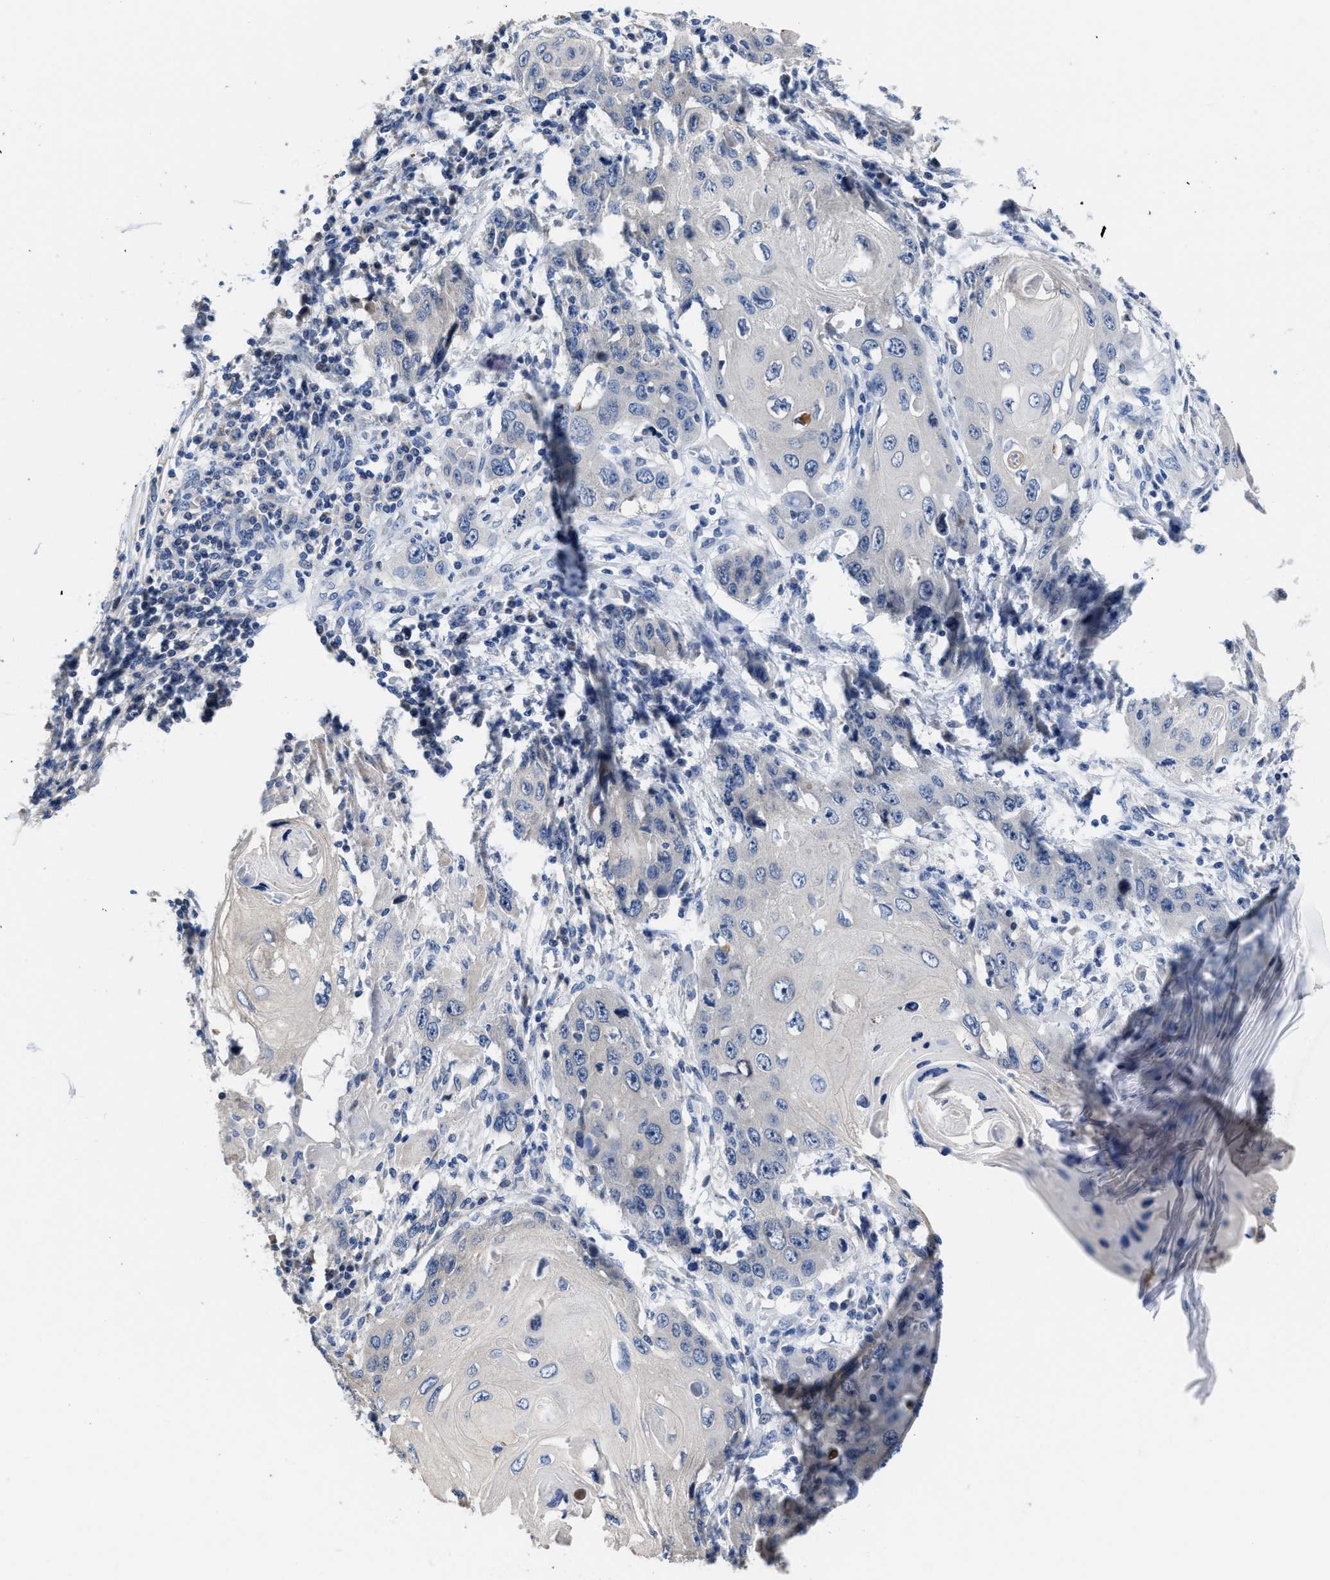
{"staining": {"intensity": "negative", "quantity": "none", "location": "none"}, "tissue": "skin cancer", "cell_type": "Tumor cells", "image_type": "cancer", "snomed": [{"axis": "morphology", "description": "Squamous cell carcinoma, NOS"}, {"axis": "topography", "description": "Skin"}], "caption": "The IHC micrograph has no significant positivity in tumor cells of skin cancer (squamous cell carcinoma) tissue. Nuclei are stained in blue.", "gene": "HOOK1", "patient": {"sex": "male", "age": 55}}